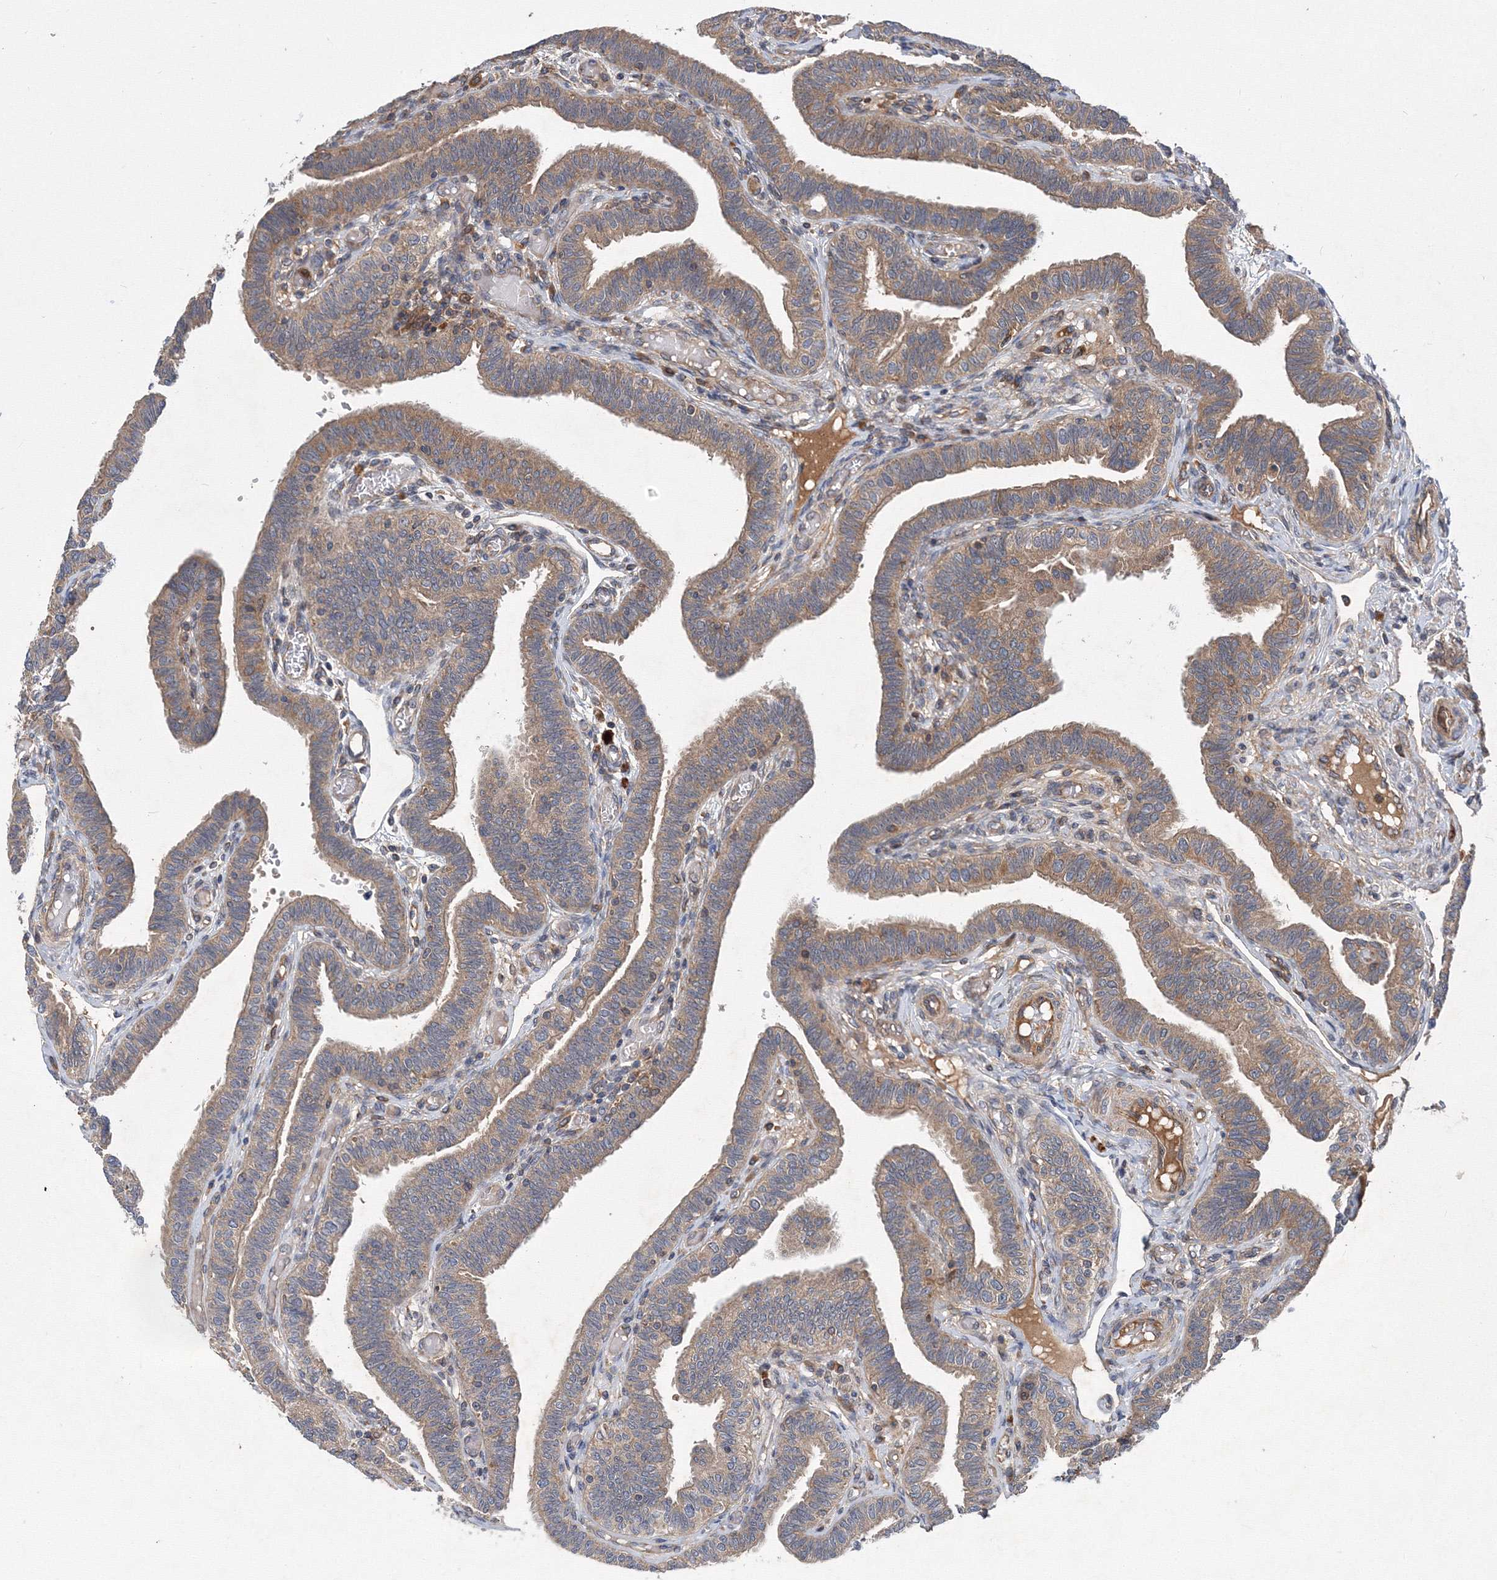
{"staining": {"intensity": "moderate", "quantity": ">75%", "location": "cytoplasmic/membranous"}, "tissue": "fallopian tube", "cell_type": "Glandular cells", "image_type": "normal", "snomed": [{"axis": "morphology", "description": "Normal tissue, NOS"}, {"axis": "topography", "description": "Fallopian tube"}], "caption": "Immunohistochemistry of unremarkable fallopian tube shows medium levels of moderate cytoplasmic/membranous positivity in approximately >75% of glandular cells. (DAB IHC, brown staining for protein, blue staining for nuclei).", "gene": "ATG3", "patient": {"sex": "female", "age": 39}}